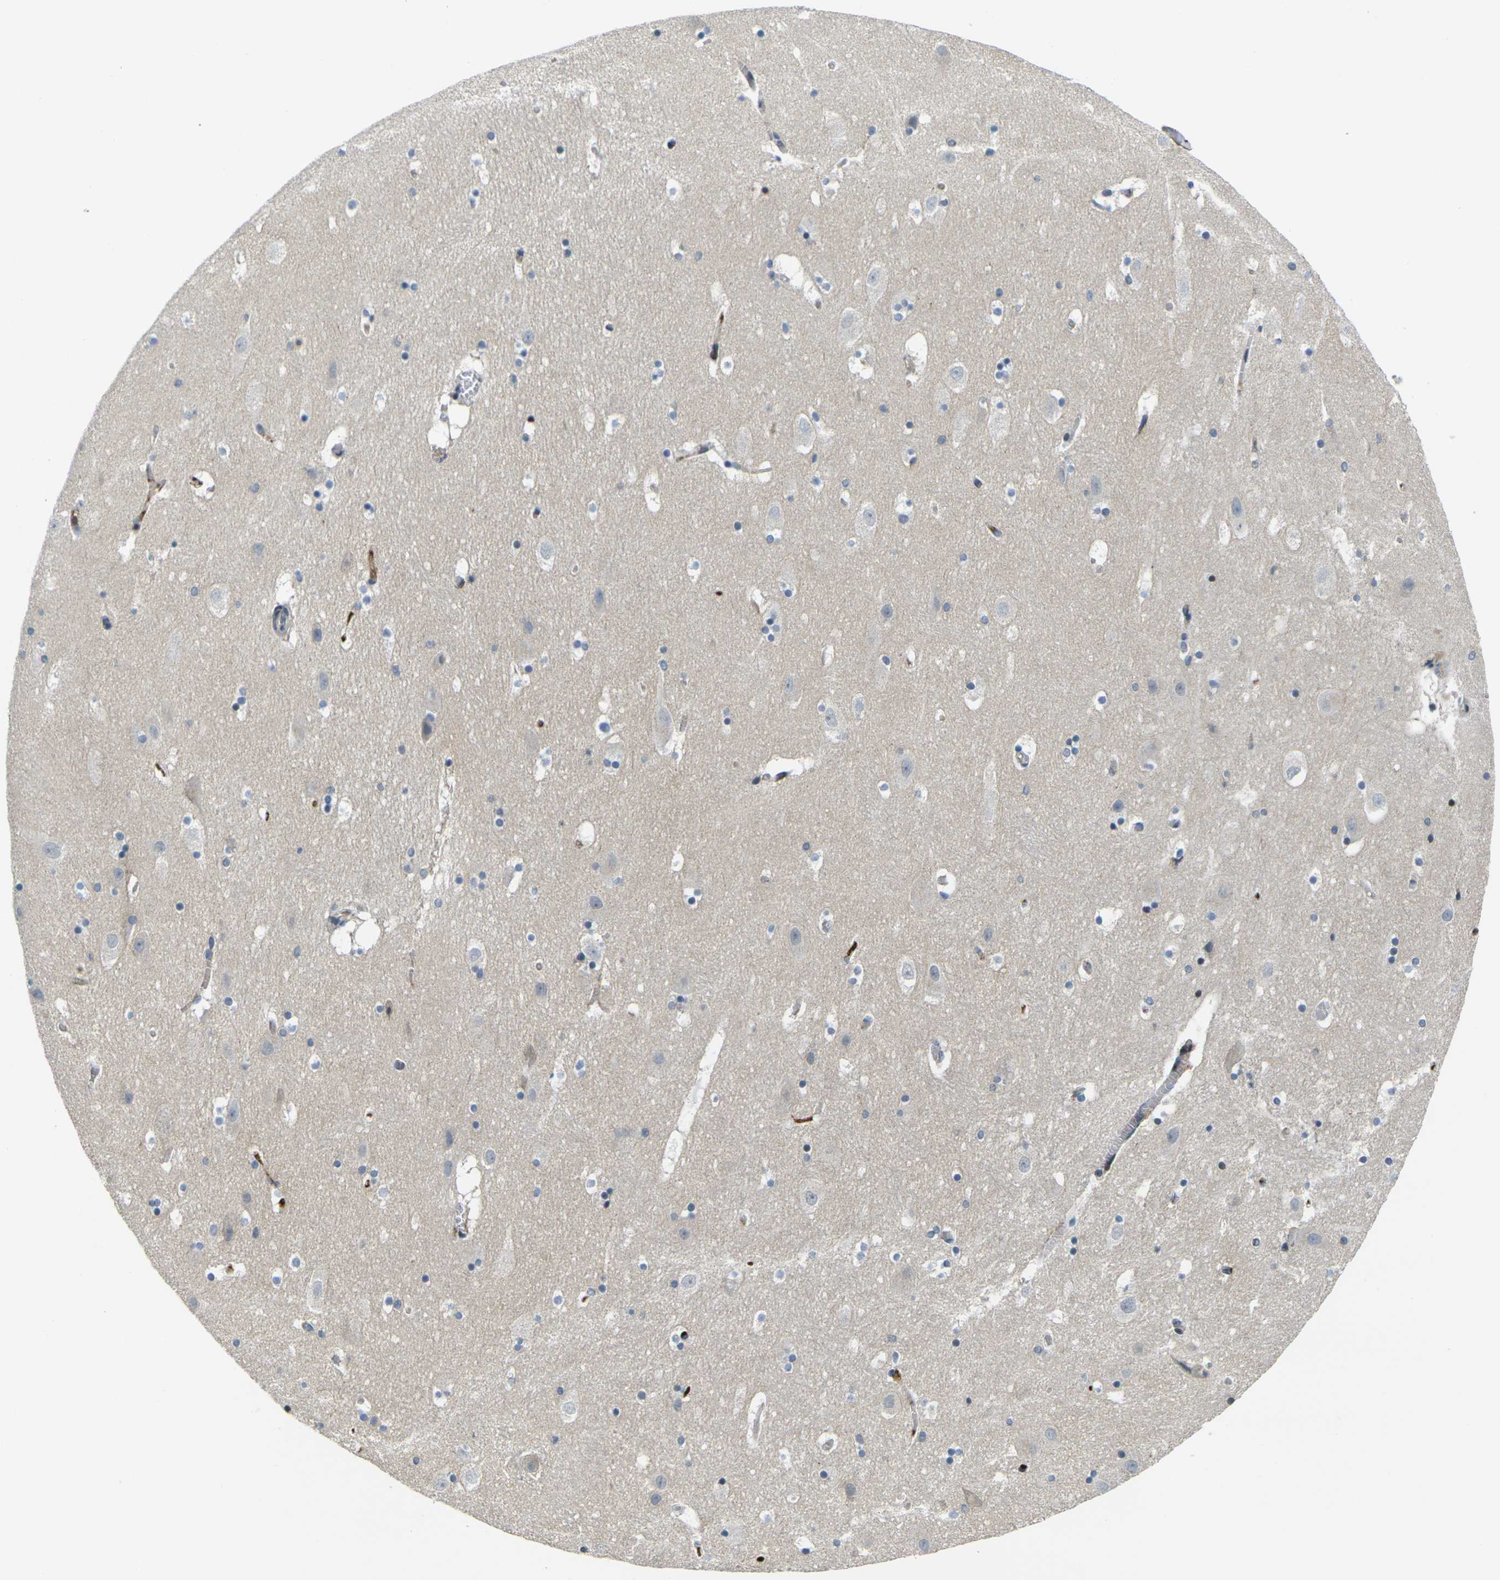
{"staining": {"intensity": "weak", "quantity": "25%-75%", "location": "nuclear"}, "tissue": "hippocampus", "cell_type": "Glial cells", "image_type": "normal", "snomed": [{"axis": "morphology", "description": "Normal tissue, NOS"}, {"axis": "topography", "description": "Hippocampus"}], "caption": "The image reveals immunohistochemical staining of unremarkable hippocampus. There is weak nuclear expression is identified in about 25%-75% of glial cells. The staining is performed using DAB brown chromogen to label protein expression. The nuclei are counter-stained blue using hematoxylin.", "gene": "C1QC", "patient": {"sex": "male", "age": 45}}